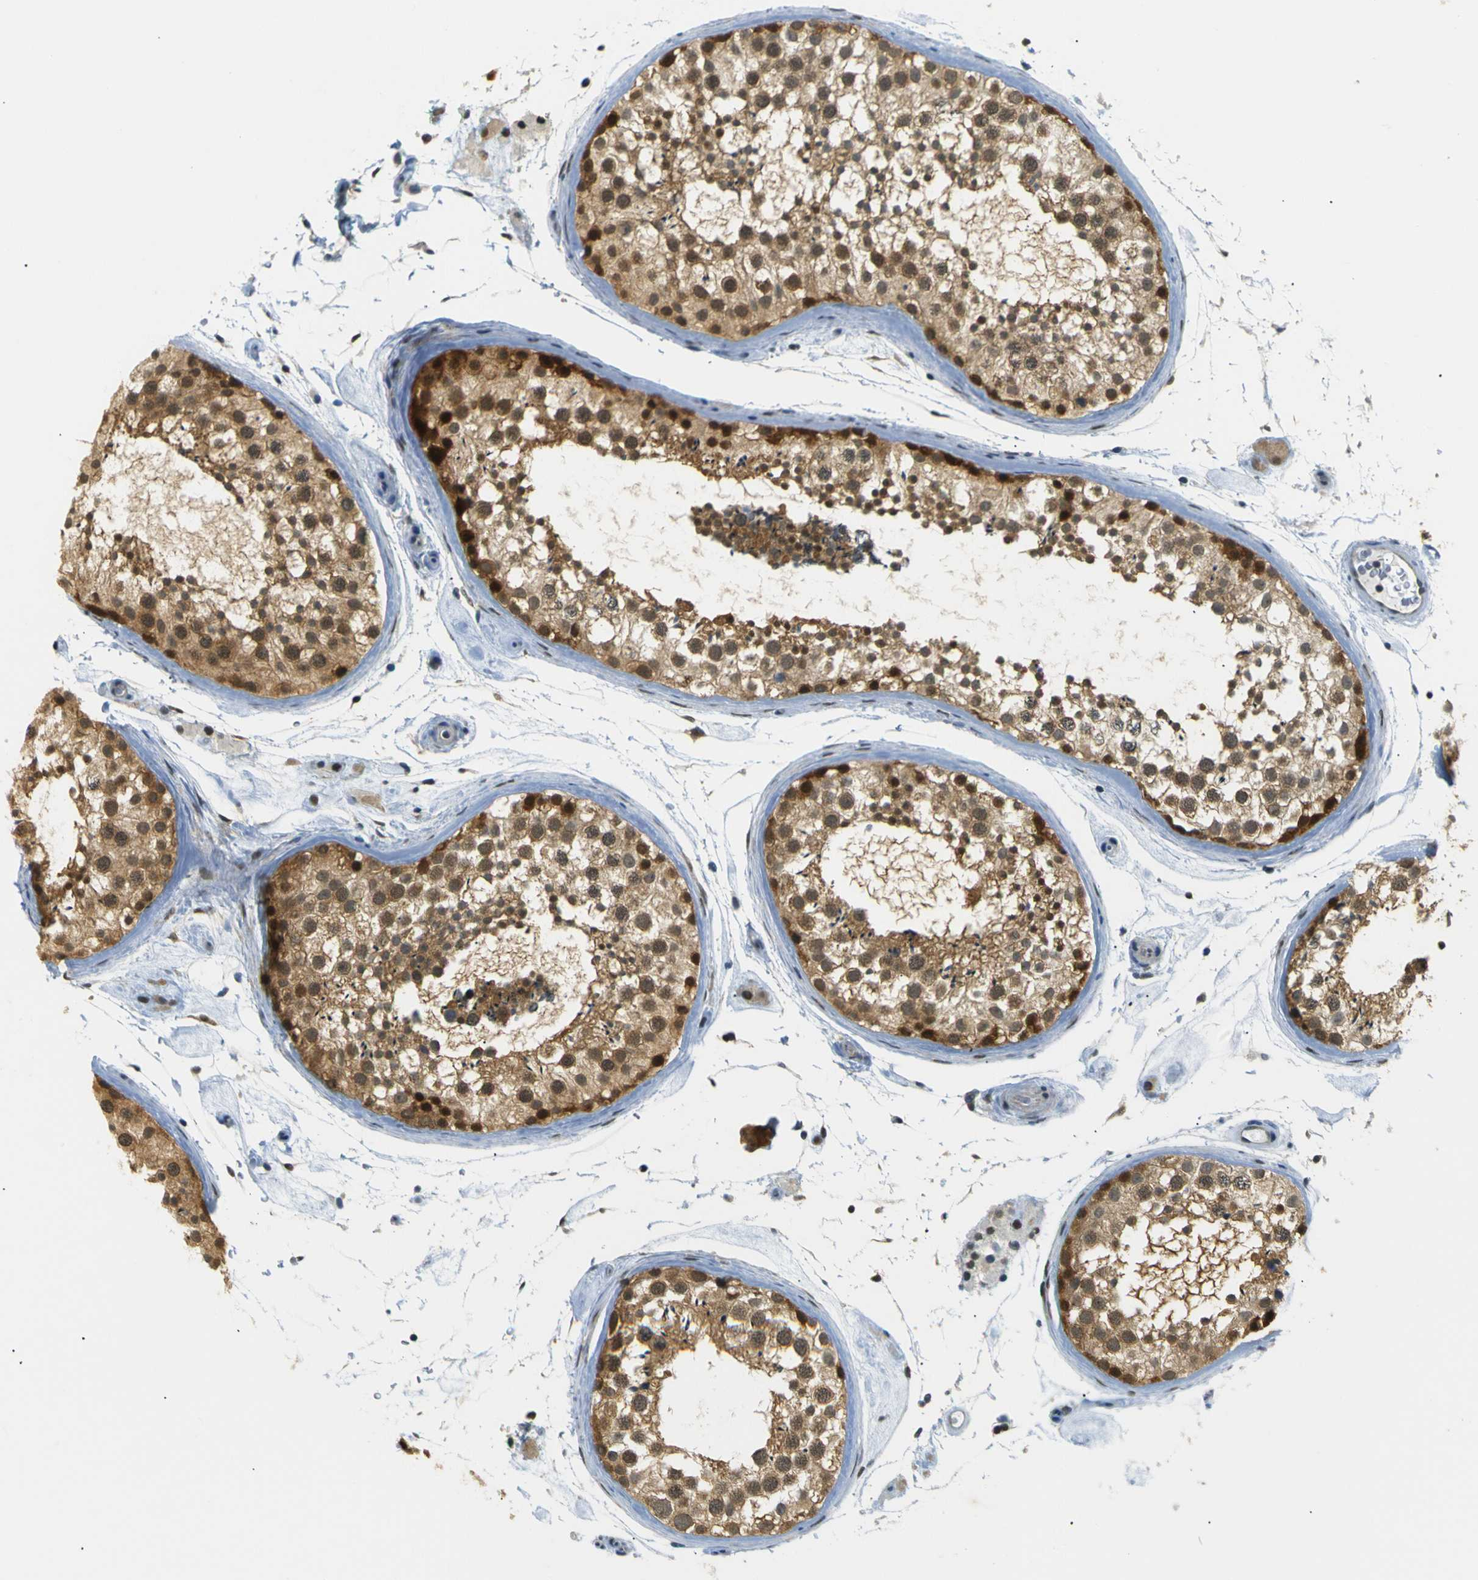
{"staining": {"intensity": "moderate", "quantity": ">75%", "location": "cytoplasmic/membranous,nuclear"}, "tissue": "testis", "cell_type": "Cells in seminiferous ducts", "image_type": "normal", "snomed": [{"axis": "morphology", "description": "Normal tissue, NOS"}, {"axis": "topography", "description": "Testis"}], "caption": "Testis stained with immunohistochemistry displays moderate cytoplasmic/membranous,nuclear staining in approximately >75% of cells in seminiferous ducts.", "gene": "SKP1", "patient": {"sex": "male", "age": 46}}